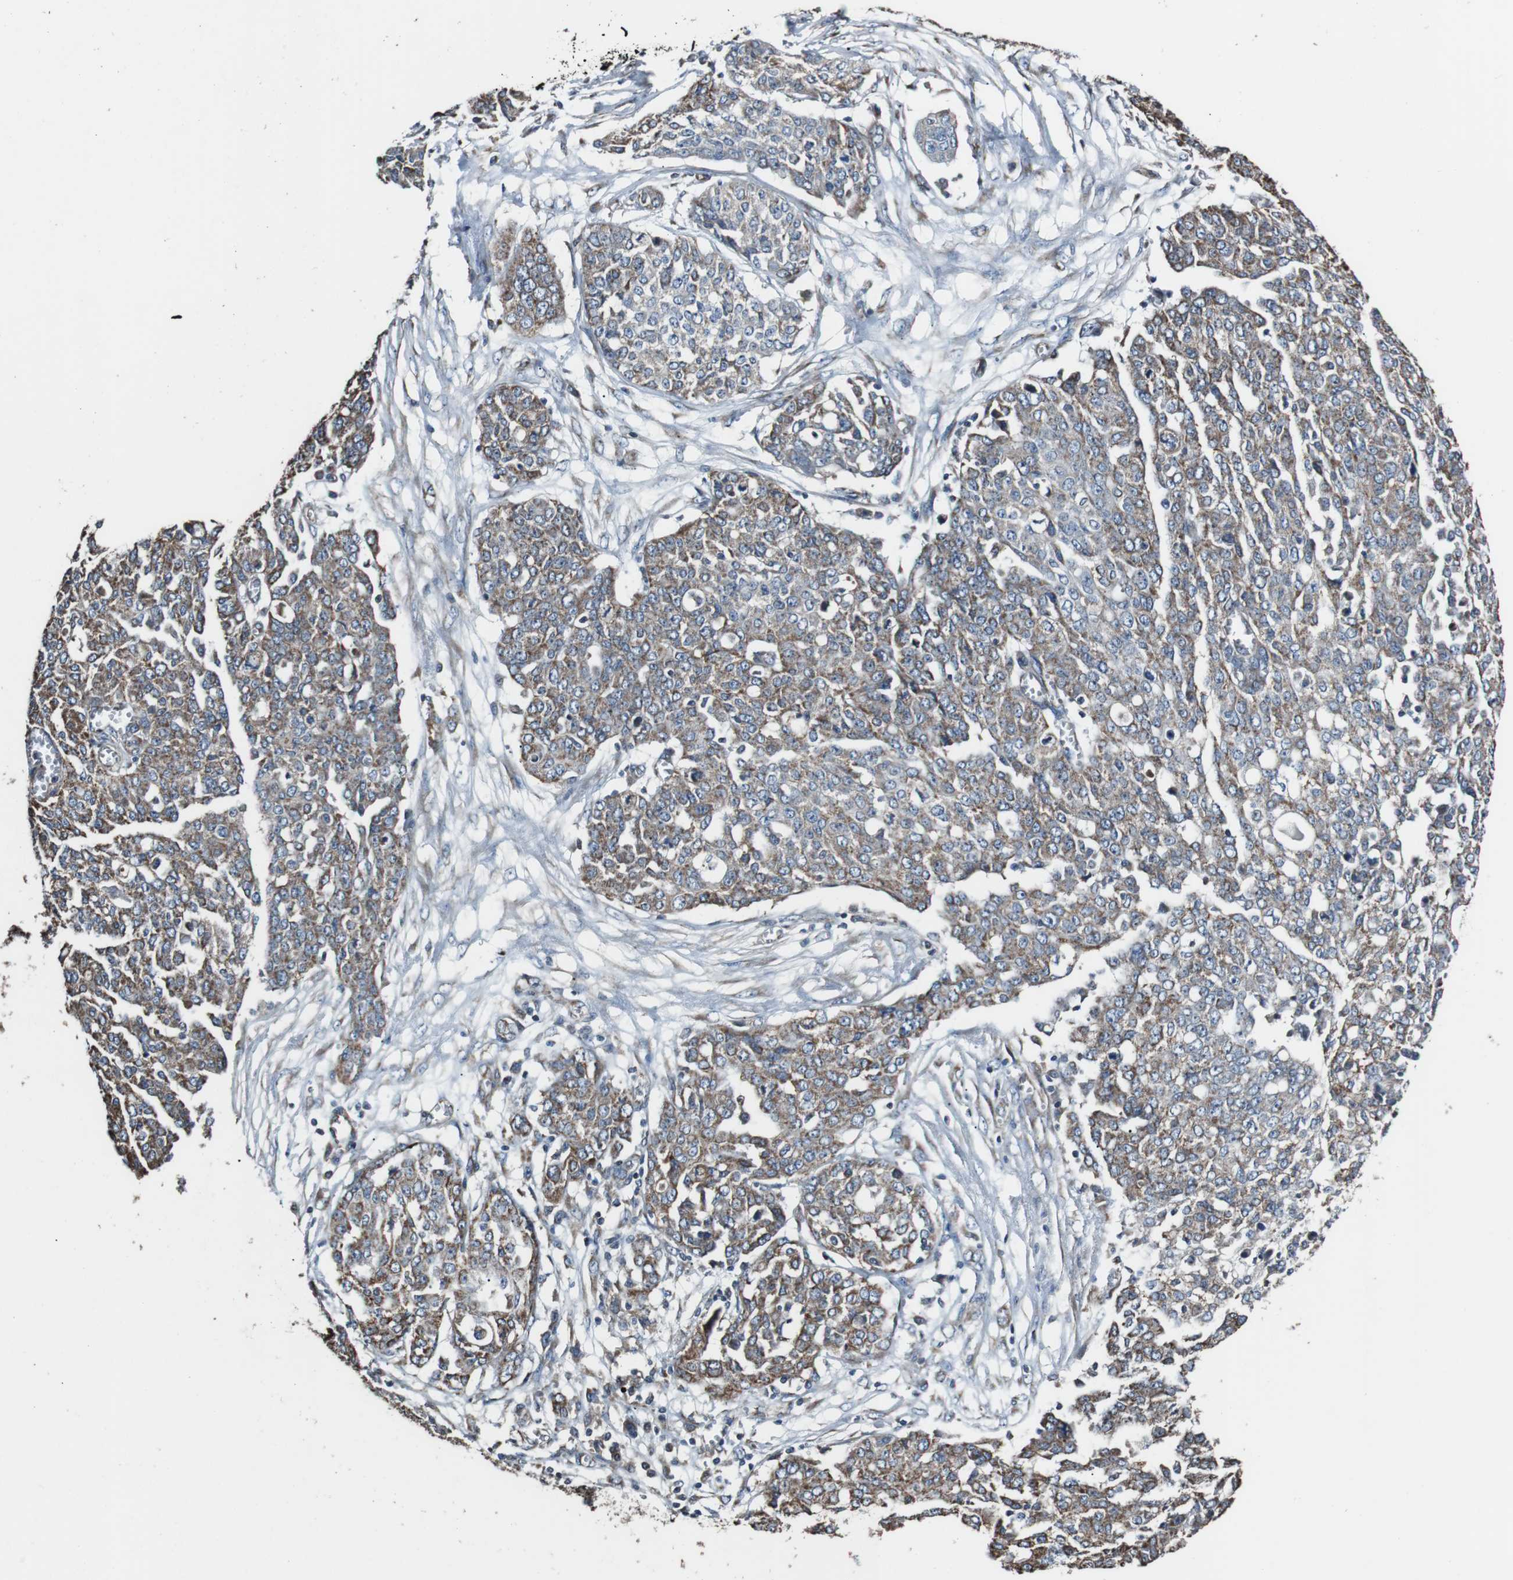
{"staining": {"intensity": "moderate", "quantity": "25%-75%", "location": "cytoplasmic/membranous"}, "tissue": "ovarian cancer", "cell_type": "Tumor cells", "image_type": "cancer", "snomed": [{"axis": "morphology", "description": "Cystadenocarcinoma, serous, NOS"}, {"axis": "topography", "description": "Soft tissue"}, {"axis": "topography", "description": "Ovary"}], "caption": "Immunohistochemistry (IHC) micrograph of neoplastic tissue: human ovarian serous cystadenocarcinoma stained using immunohistochemistry (IHC) reveals medium levels of moderate protein expression localized specifically in the cytoplasmic/membranous of tumor cells, appearing as a cytoplasmic/membranous brown color.", "gene": "CISD2", "patient": {"sex": "female", "age": 57}}